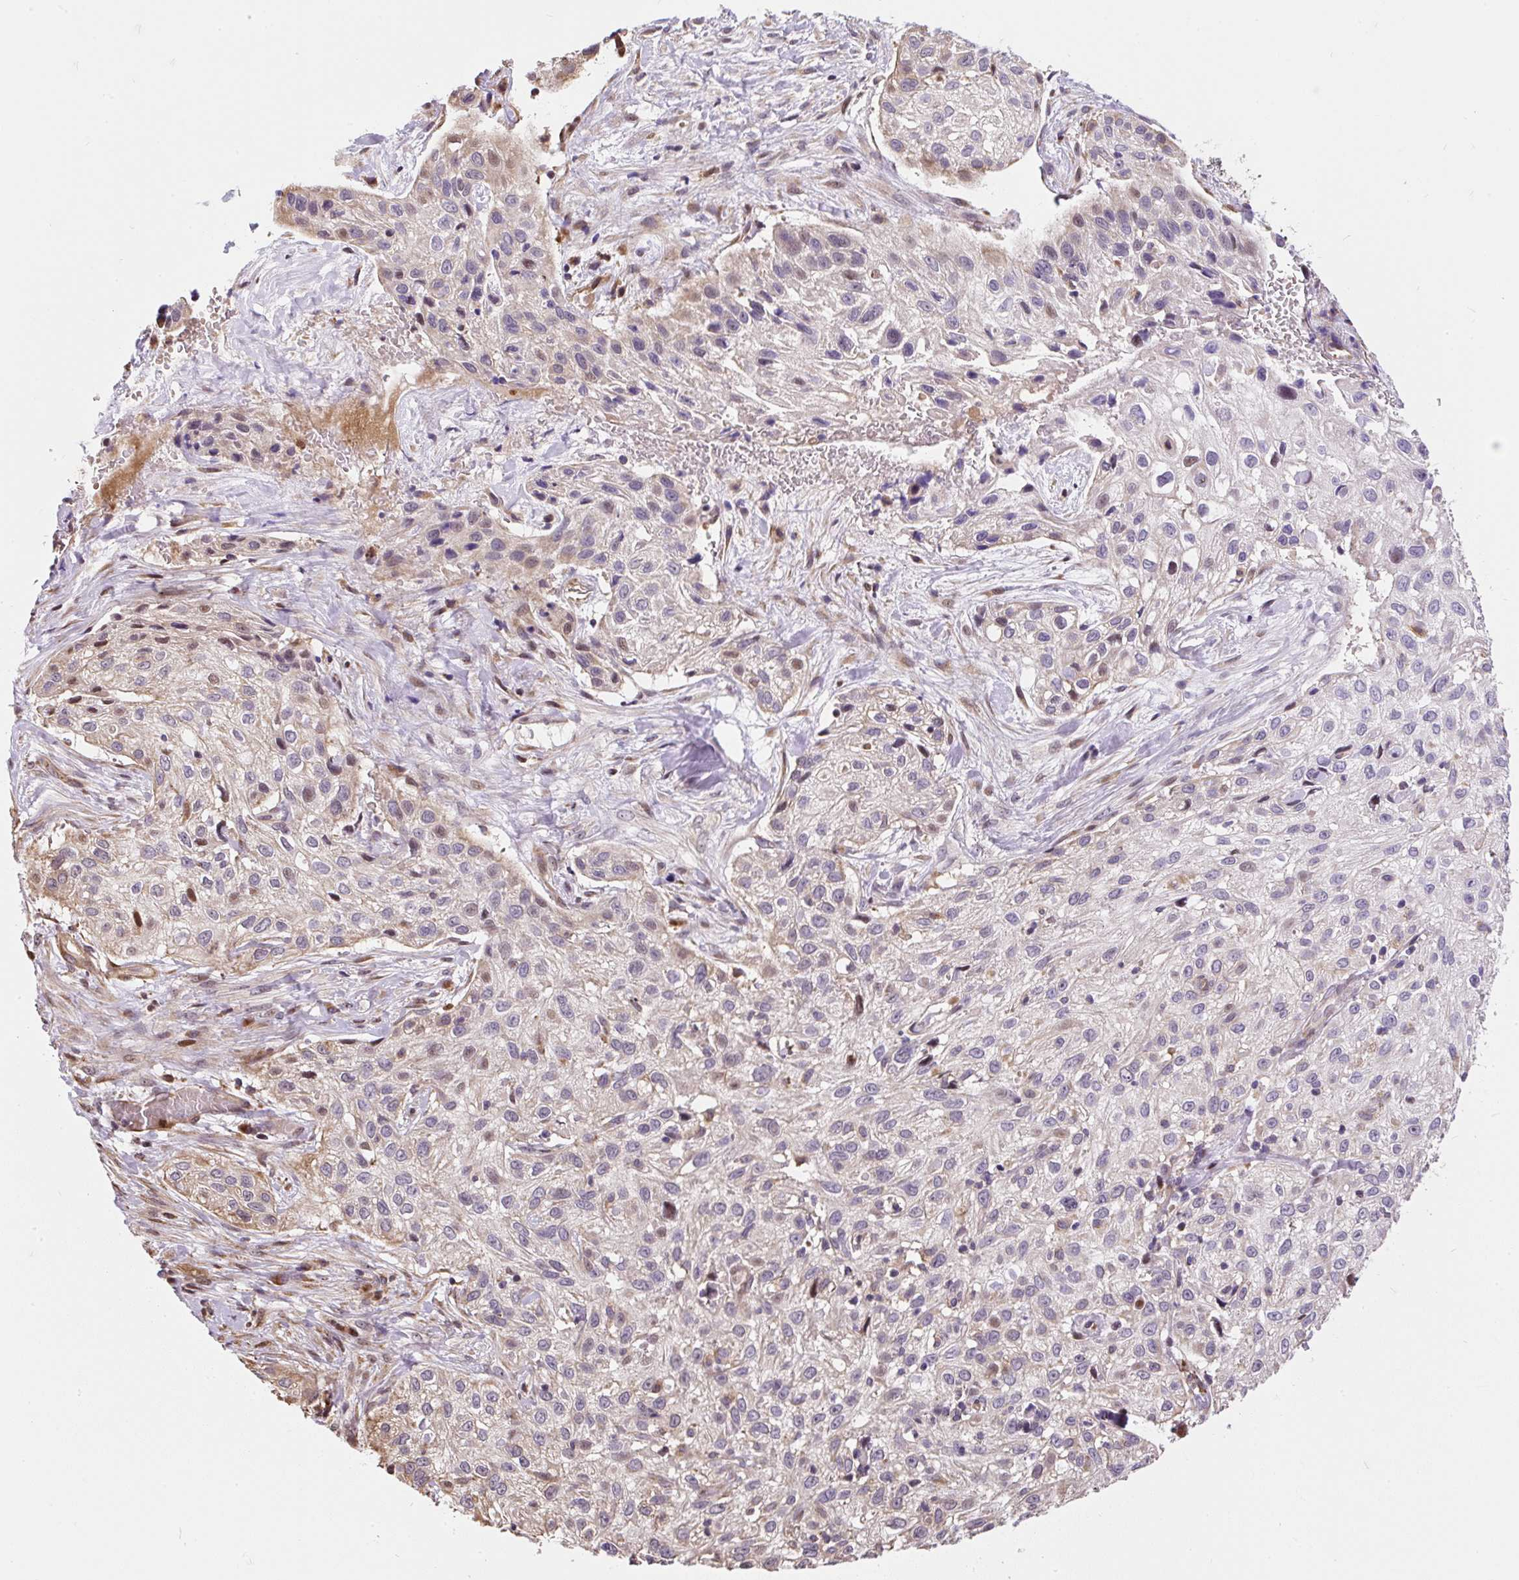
{"staining": {"intensity": "weak", "quantity": "<25%", "location": "cytoplasmic/membranous"}, "tissue": "skin cancer", "cell_type": "Tumor cells", "image_type": "cancer", "snomed": [{"axis": "morphology", "description": "Squamous cell carcinoma, NOS"}, {"axis": "topography", "description": "Skin"}], "caption": "Histopathology image shows no protein staining in tumor cells of squamous cell carcinoma (skin) tissue. The staining is performed using DAB brown chromogen with nuclei counter-stained in using hematoxylin.", "gene": "PUS7L", "patient": {"sex": "male", "age": 82}}